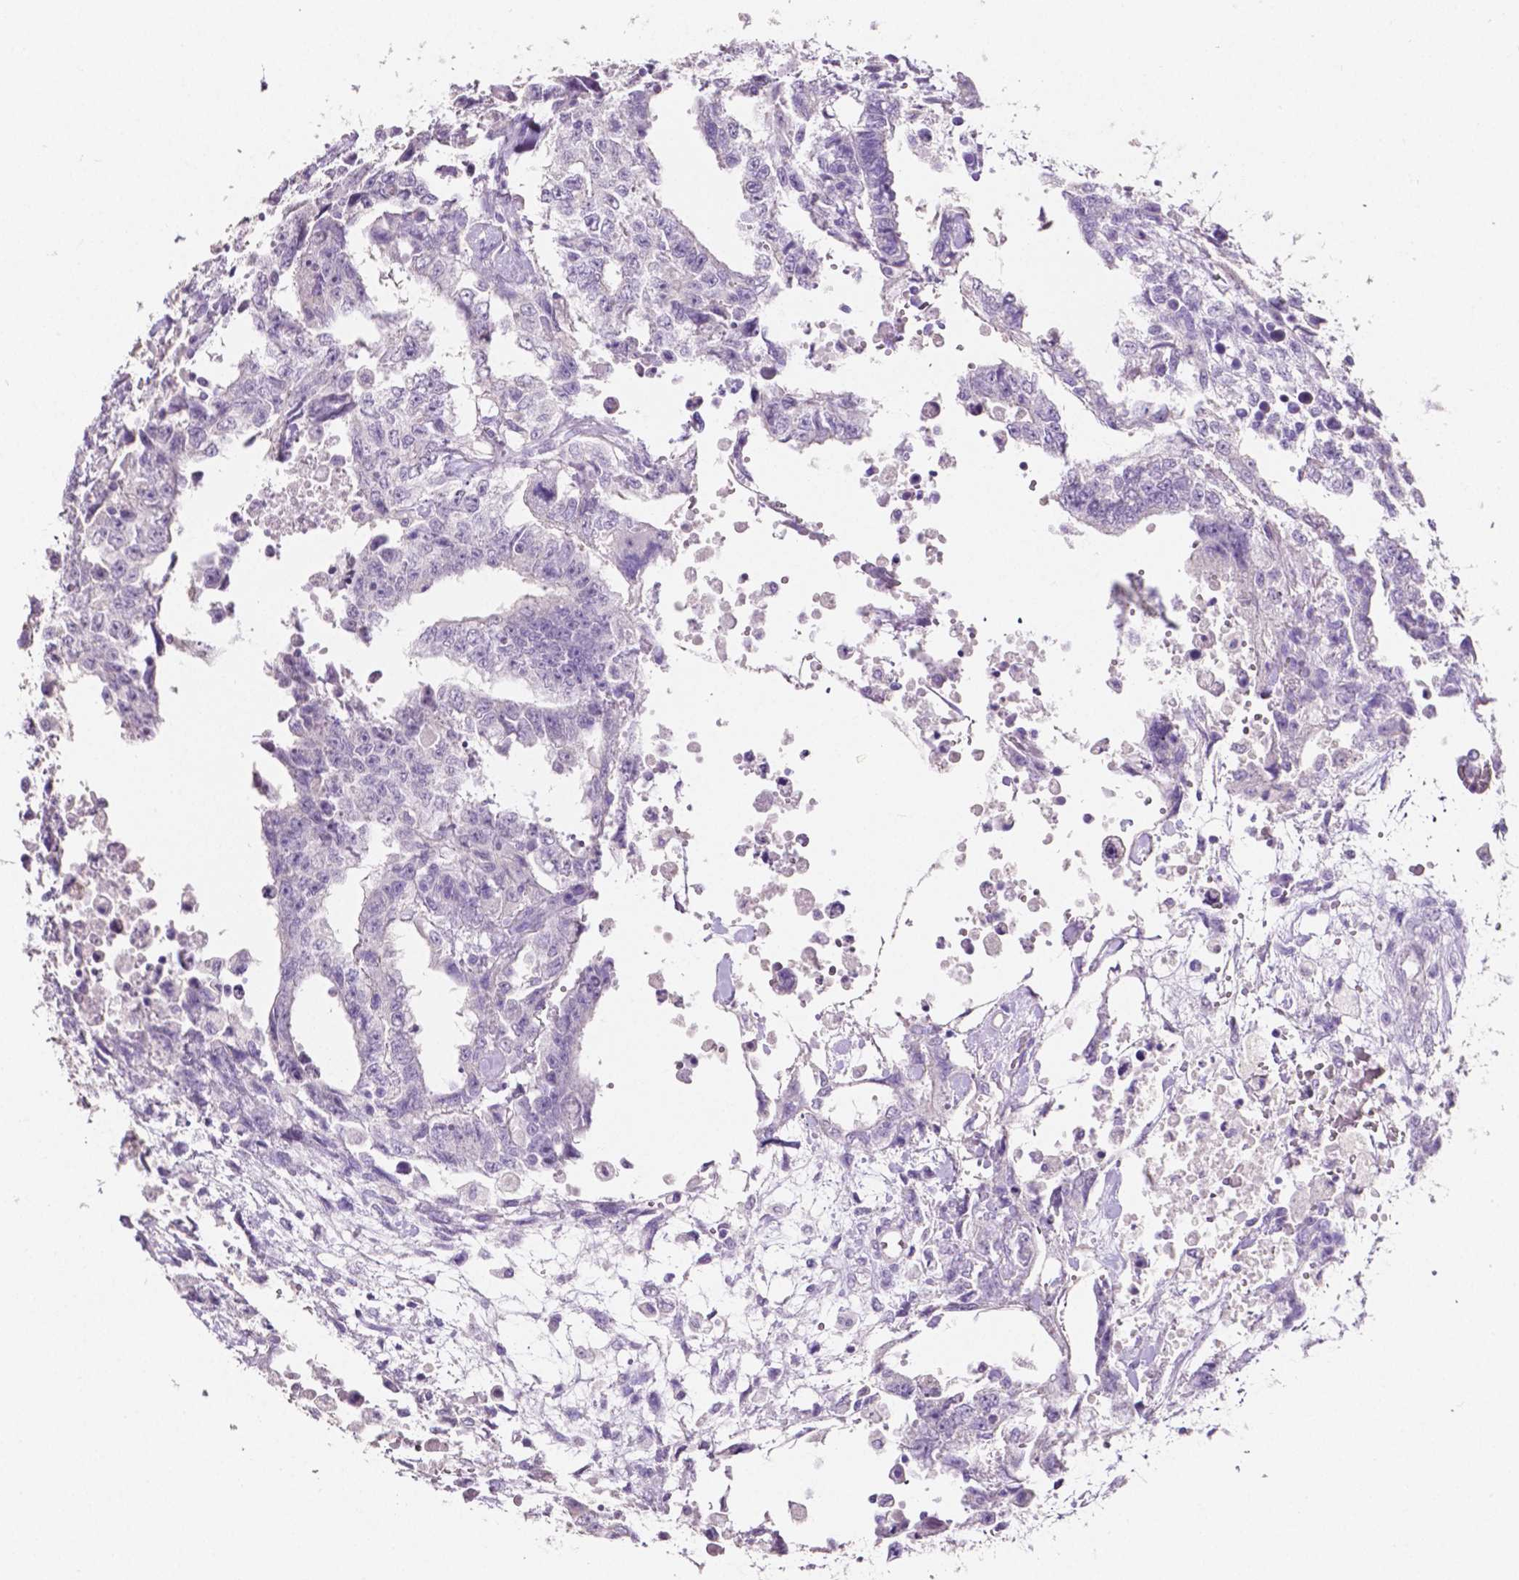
{"staining": {"intensity": "negative", "quantity": "none", "location": "none"}, "tissue": "testis cancer", "cell_type": "Tumor cells", "image_type": "cancer", "snomed": [{"axis": "morphology", "description": "Carcinoma, Embryonal, NOS"}, {"axis": "topography", "description": "Testis"}], "caption": "Immunohistochemistry (IHC) micrograph of human testis cancer (embryonal carcinoma) stained for a protein (brown), which reveals no expression in tumor cells.", "gene": "SLC22A2", "patient": {"sex": "male", "age": 24}}